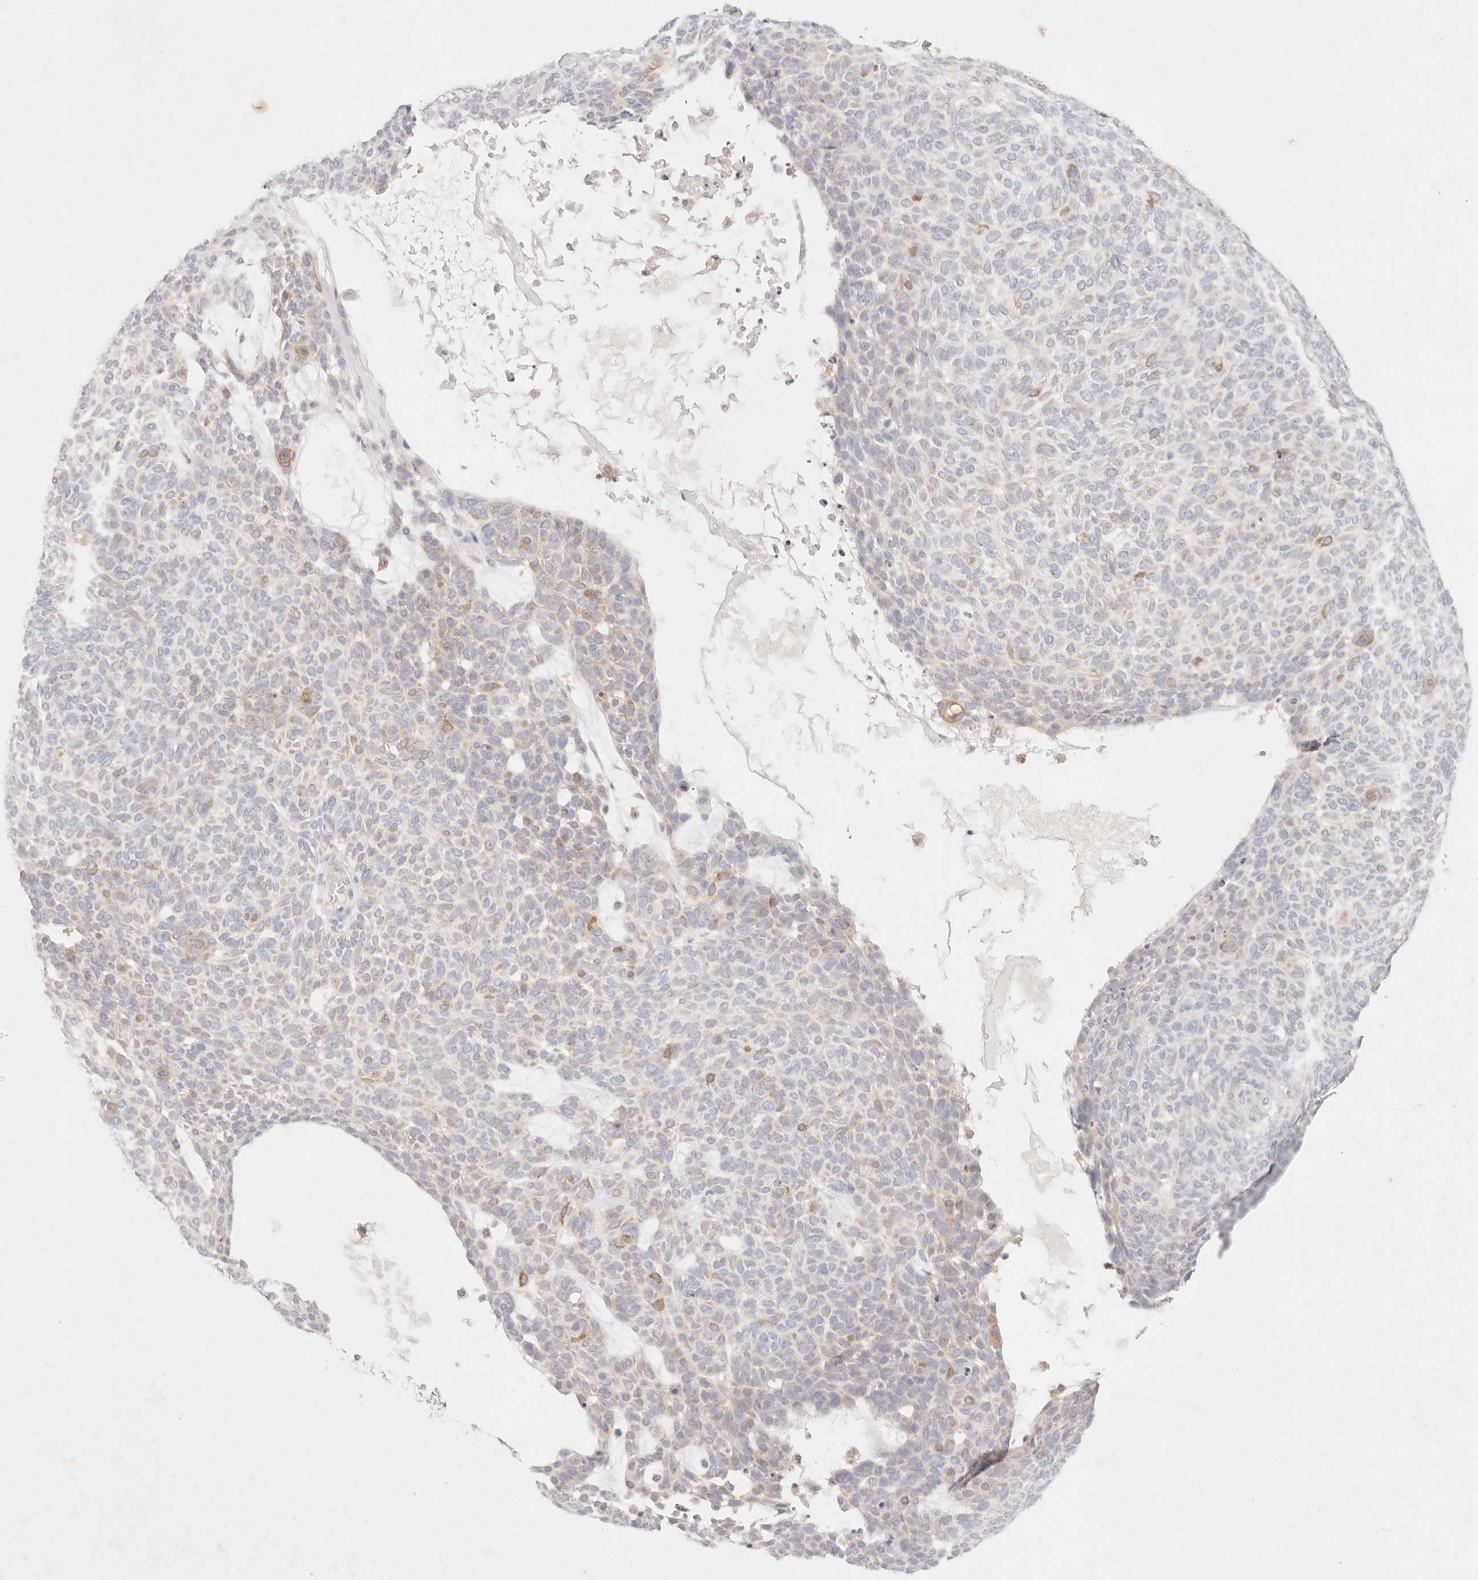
{"staining": {"intensity": "moderate", "quantity": "<25%", "location": "cytoplasmic/membranous"}, "tissue": "skin cancer", "cell_type": "Tumor cells", "image_type": "cancer", "snomed": [{"axis": "morphology", "description": "Squamous cell carcinoma, NOS"}, {"axis": "topography", "description": "Skin"}], "caption": "Human skin cancer stained with a protein marker shows moderate staining in tumor cells.", "gene": "GPR84", "patient": {"sex": "female", "age": 90}}